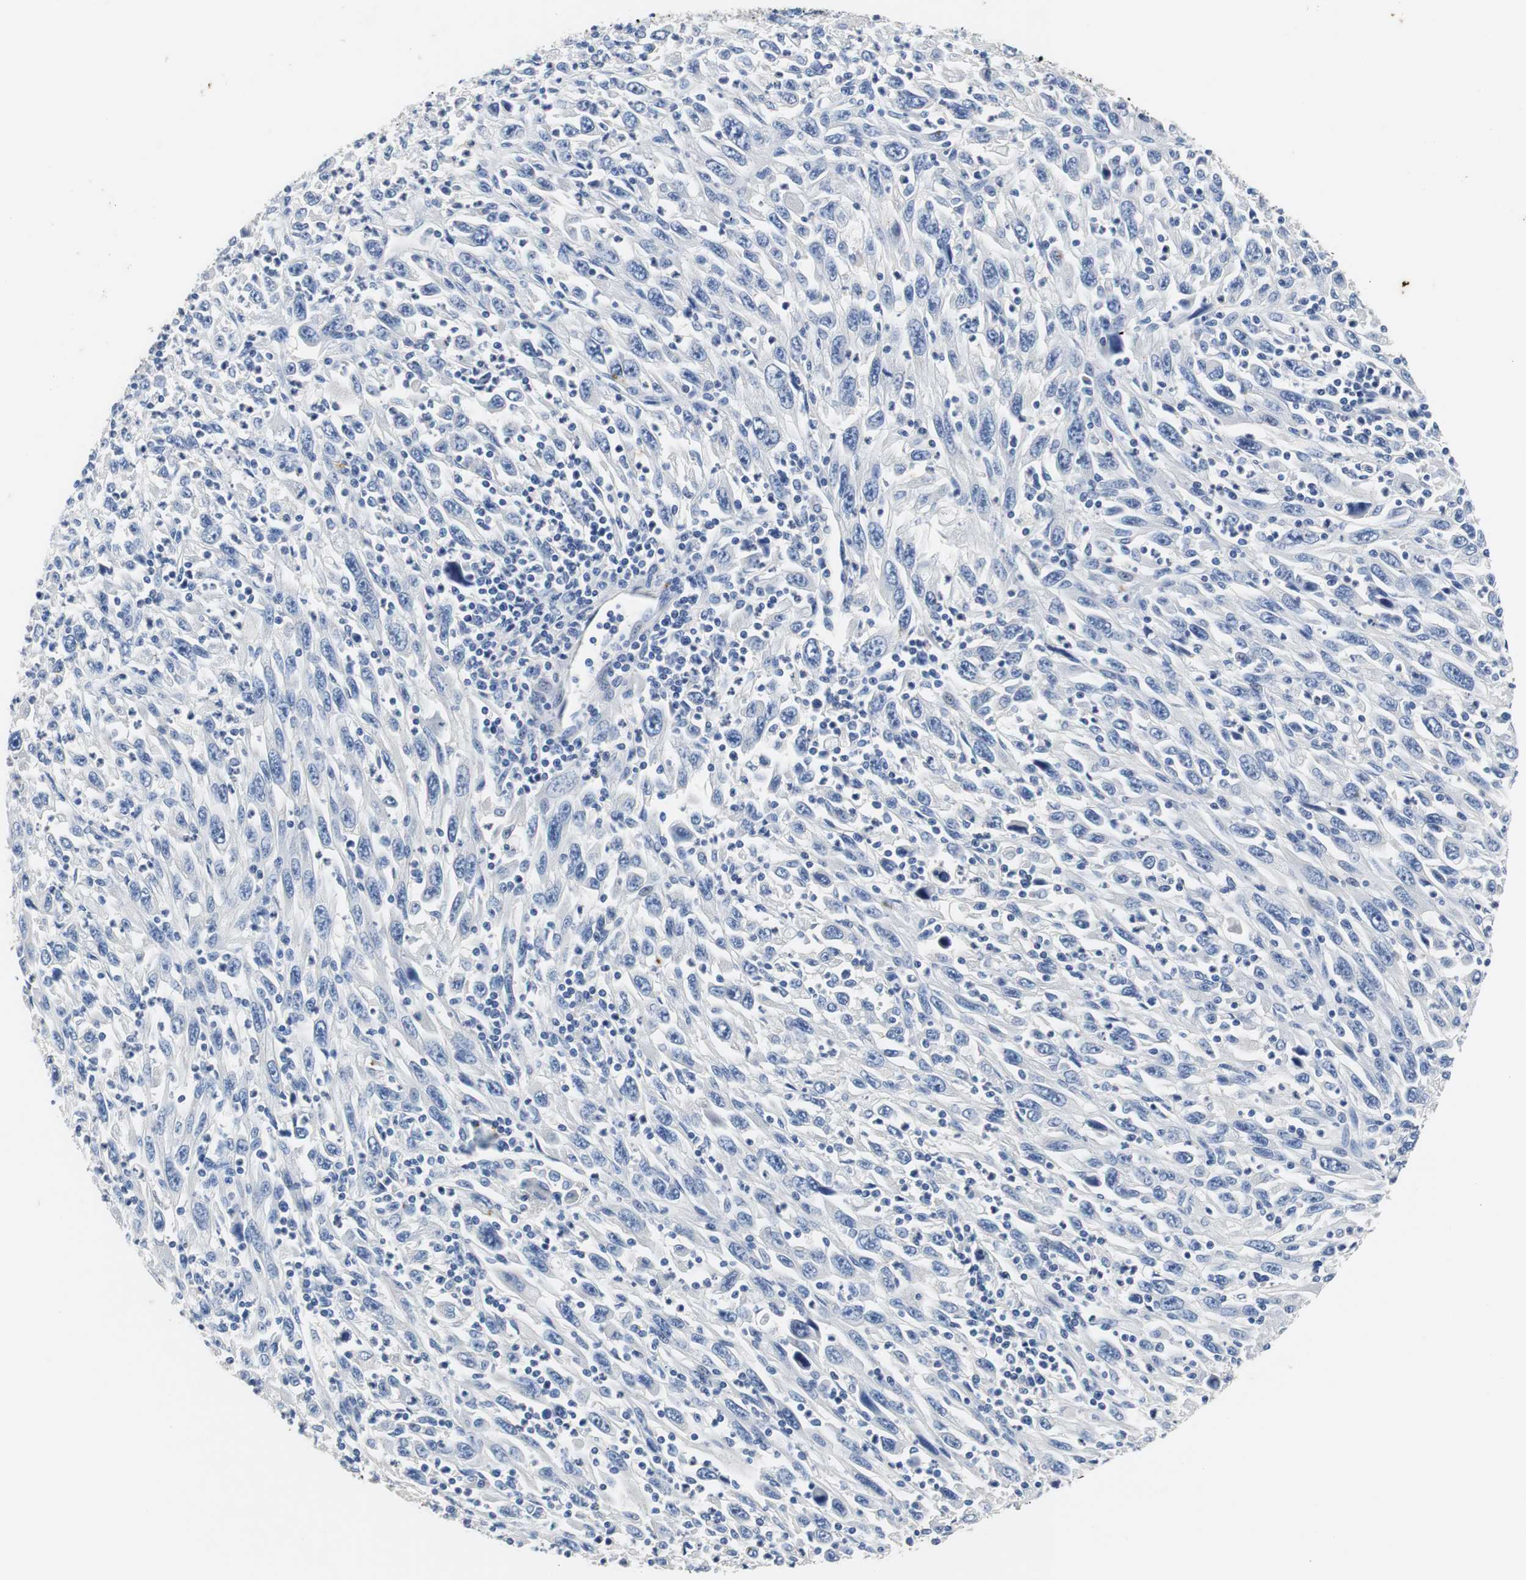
{"staining": {"intensity": "negative", "quantity": "none", "location": "none"}, "tissue": "melanoma", "cell_type": "Tumor cells", "image_type": "cancer", "snomed": [{"axis": "morphology", "description": "Malignant melanoma, Metastatic site"}, {"axis": "topography", "description": "Skin"}], "caption": "The immunohistochemistry histopathology image has no significant positivity in tumor cells of melanoma tissue. (DAB (3,3'-diaminobenzidine) immunohistochemistry visualized using brightfield microscopy, high magnification).", "gene": "PCK1", "patient": {"sex": "female", "age": 56}}